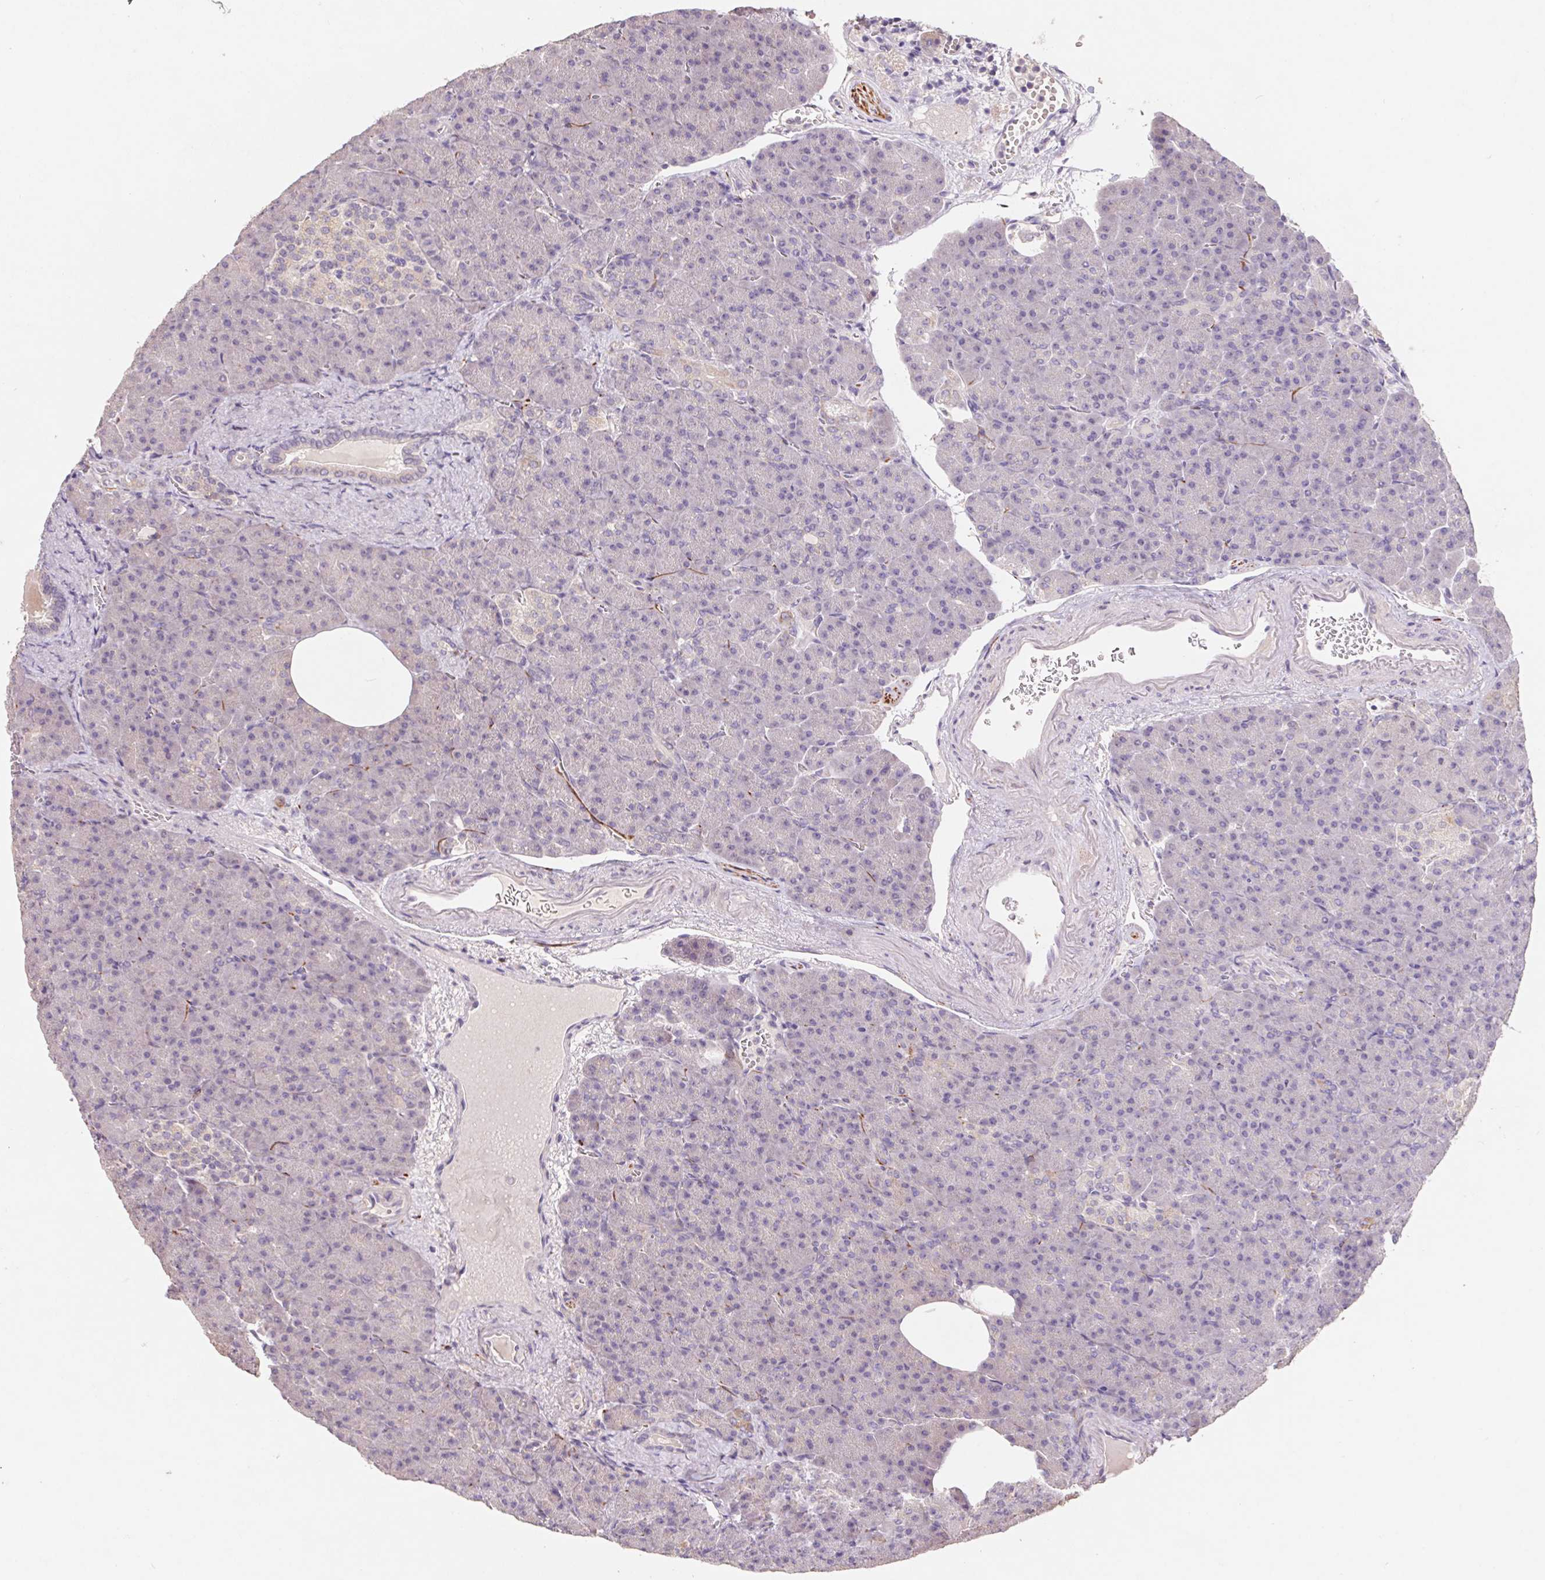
{"staining": {"intensity": "negative", "quantity": "none", "location": "none"}, "tissue": "pancreas", "cell_type": "Exocrine glandular cells", "image_type": "normal", "snomed": [{"axis": "morphology", "description": "Normal tissue, NOS"}, {"axis": "topography", "description": "Pancreas"}], "caption": "An immunohistochemistry (IHC) image of unremarkable pancreas is shown. There is no staining in exocrine glandular cells of pancreas. The staining was performed using DAB (3,3'-diaminobenzidine) to visualize the protein expression in brown, while the nuclei were stained in blue with hematoxylin (Magnification: 20x).", "gene": "GRM2", "patient": {"sex": "female", "age": 74}}